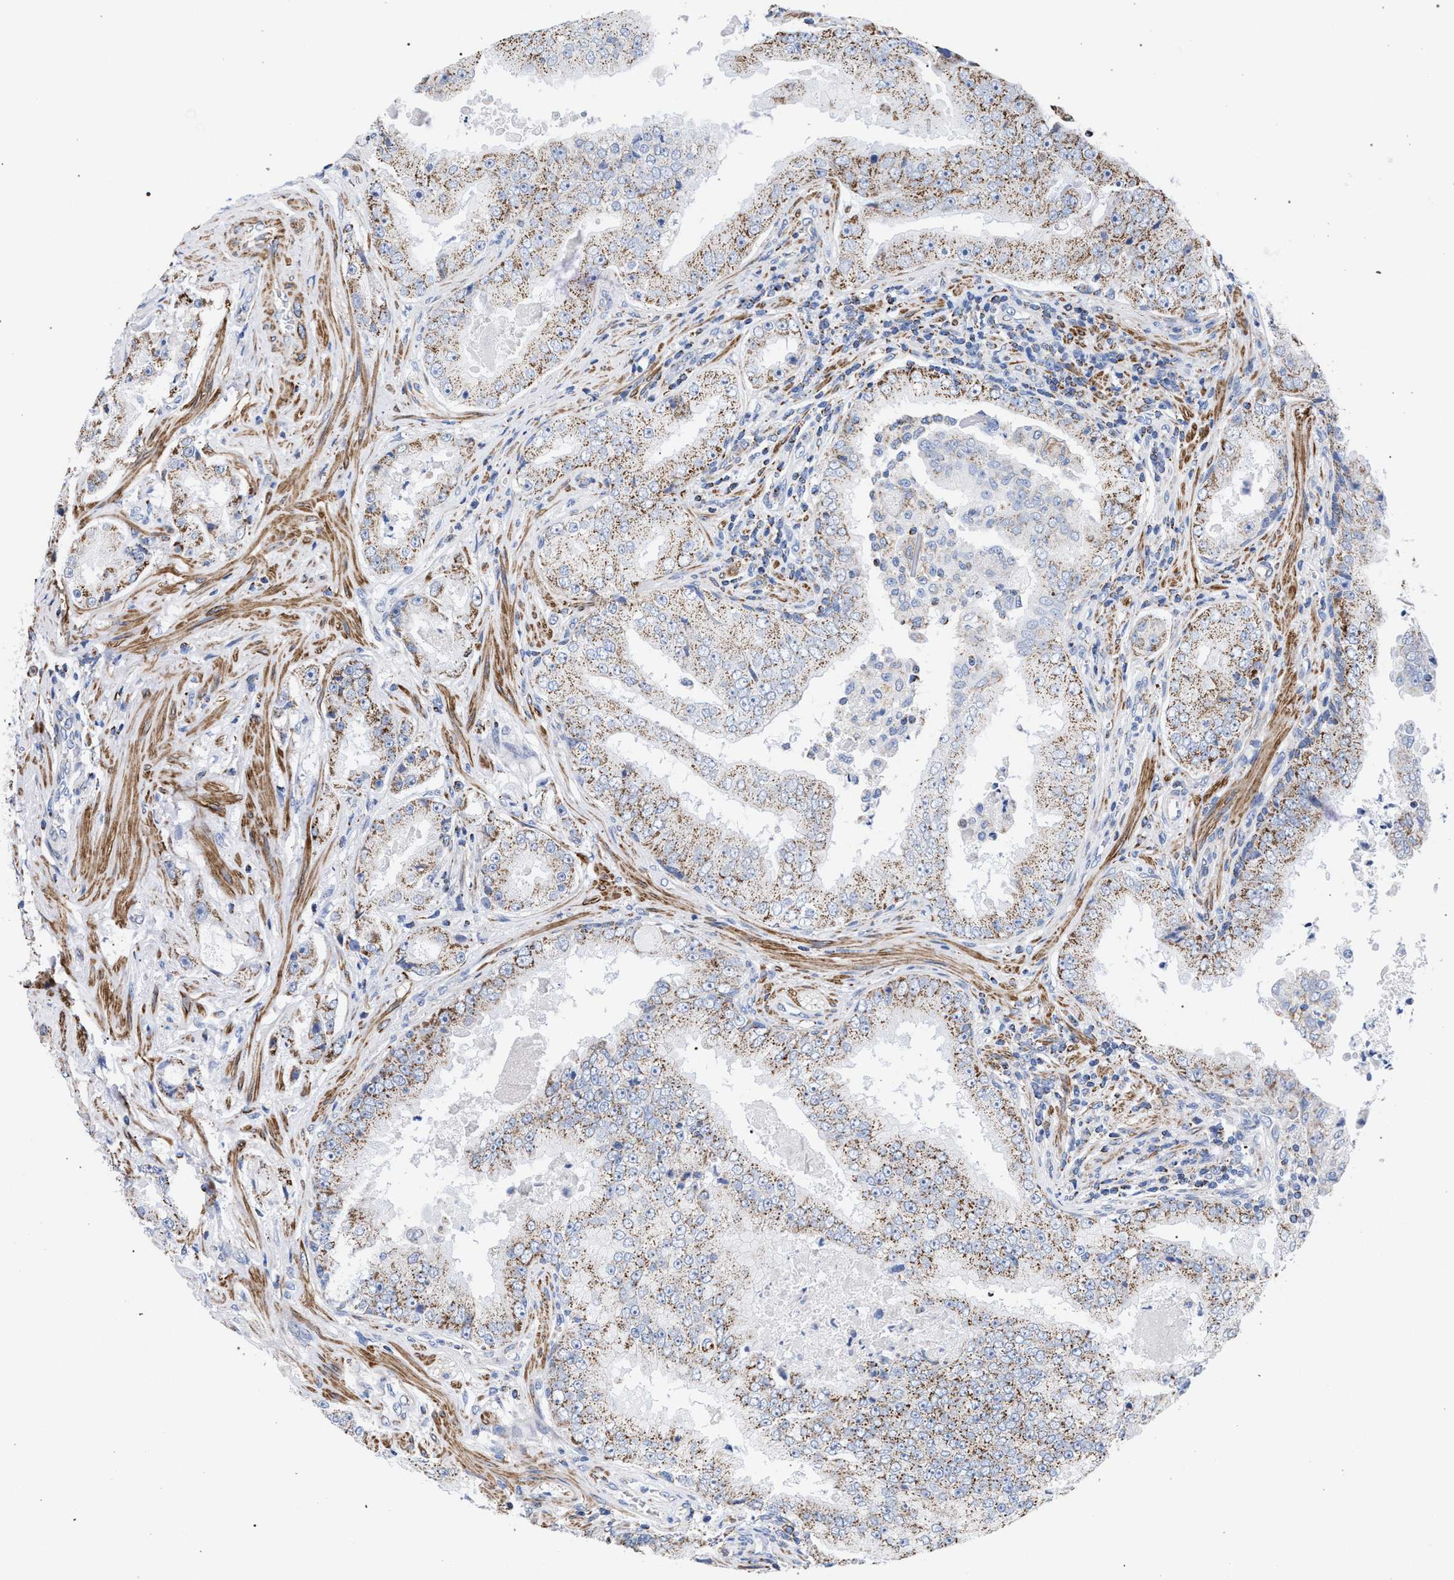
{"staining": {"intensity": "weak", "quantity": ">75%", "location": "cytoplasmic/membranous"}, "tissue": "prostate cancer", "cell_type": "Tumor cells", "image_type": "cancer", "snomed": [{"axis": "morphology", "description": "Adenocarcinoma, High grade"}, {"axis": "topography", "description": "Prostate"}], "caption": "DAB immunohistochemical staining of human prostate cancer reveals weak cytoplasmic/membranous protein staining in about >75% of tumor cells.", "gene": "ACADS", "patient": {"sex": "male", "age": 73}}